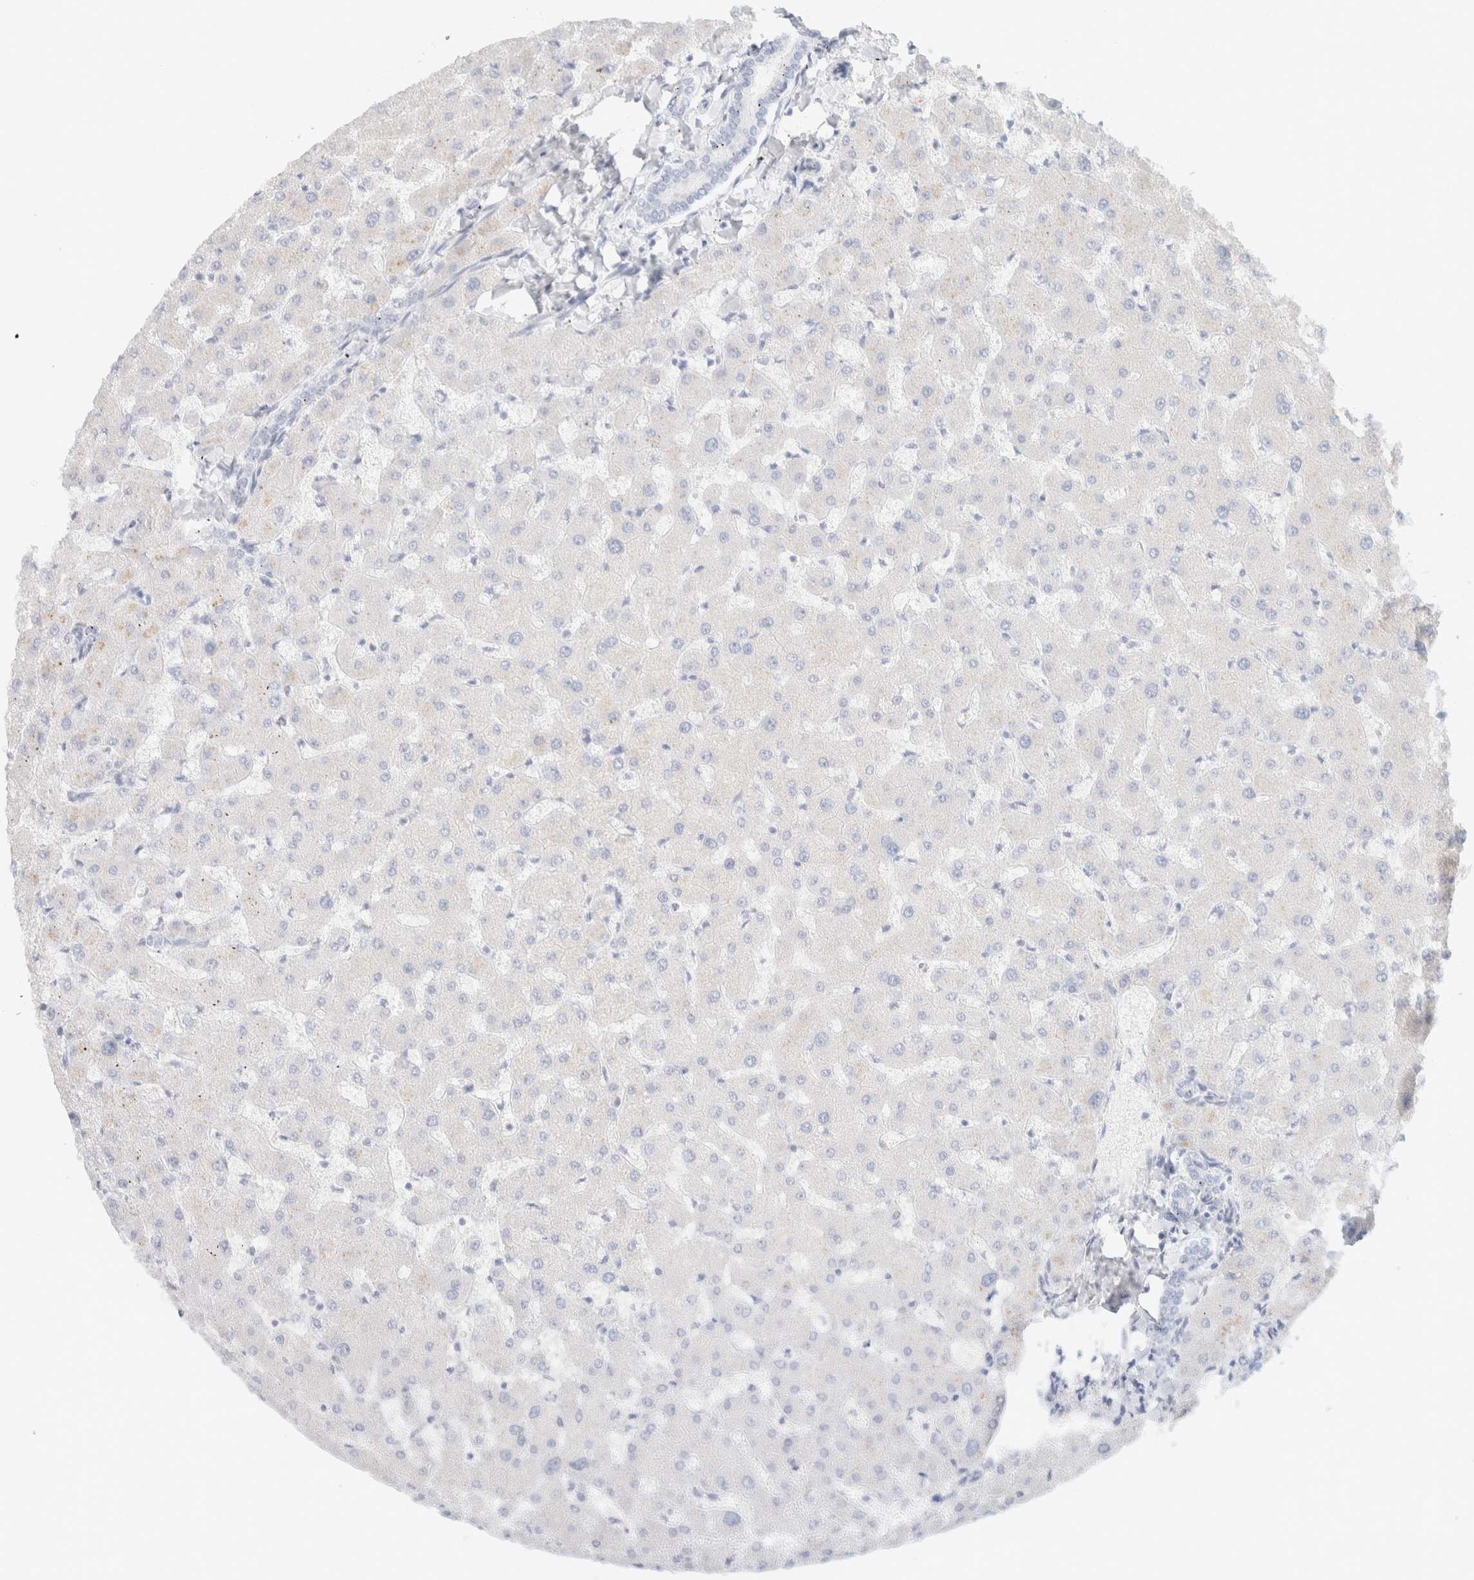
{"staining": {"intensity": "negative", "quantity": "none", "location": "none"}, "tissue": "liver", "cell_type": "Cholangiocytes", "image_type": "normal", "snomed": [{"axis": "morphology", "description": "Normal tissue, NOS"}, {"axis": "topography", "description": "Liver"}], "caption": "Immunohistochemical staining of normal human liver displays no significant staining in cholangiocytes. (Stains: DAB (3,3'-diaminobenzidine) immunohistochemistry with hematoxylin counter stain, Microscopy: brightfield microscopy at high magnification).", "gene": "SPNS3", "patient": {"sex": "female", "age": 63}}